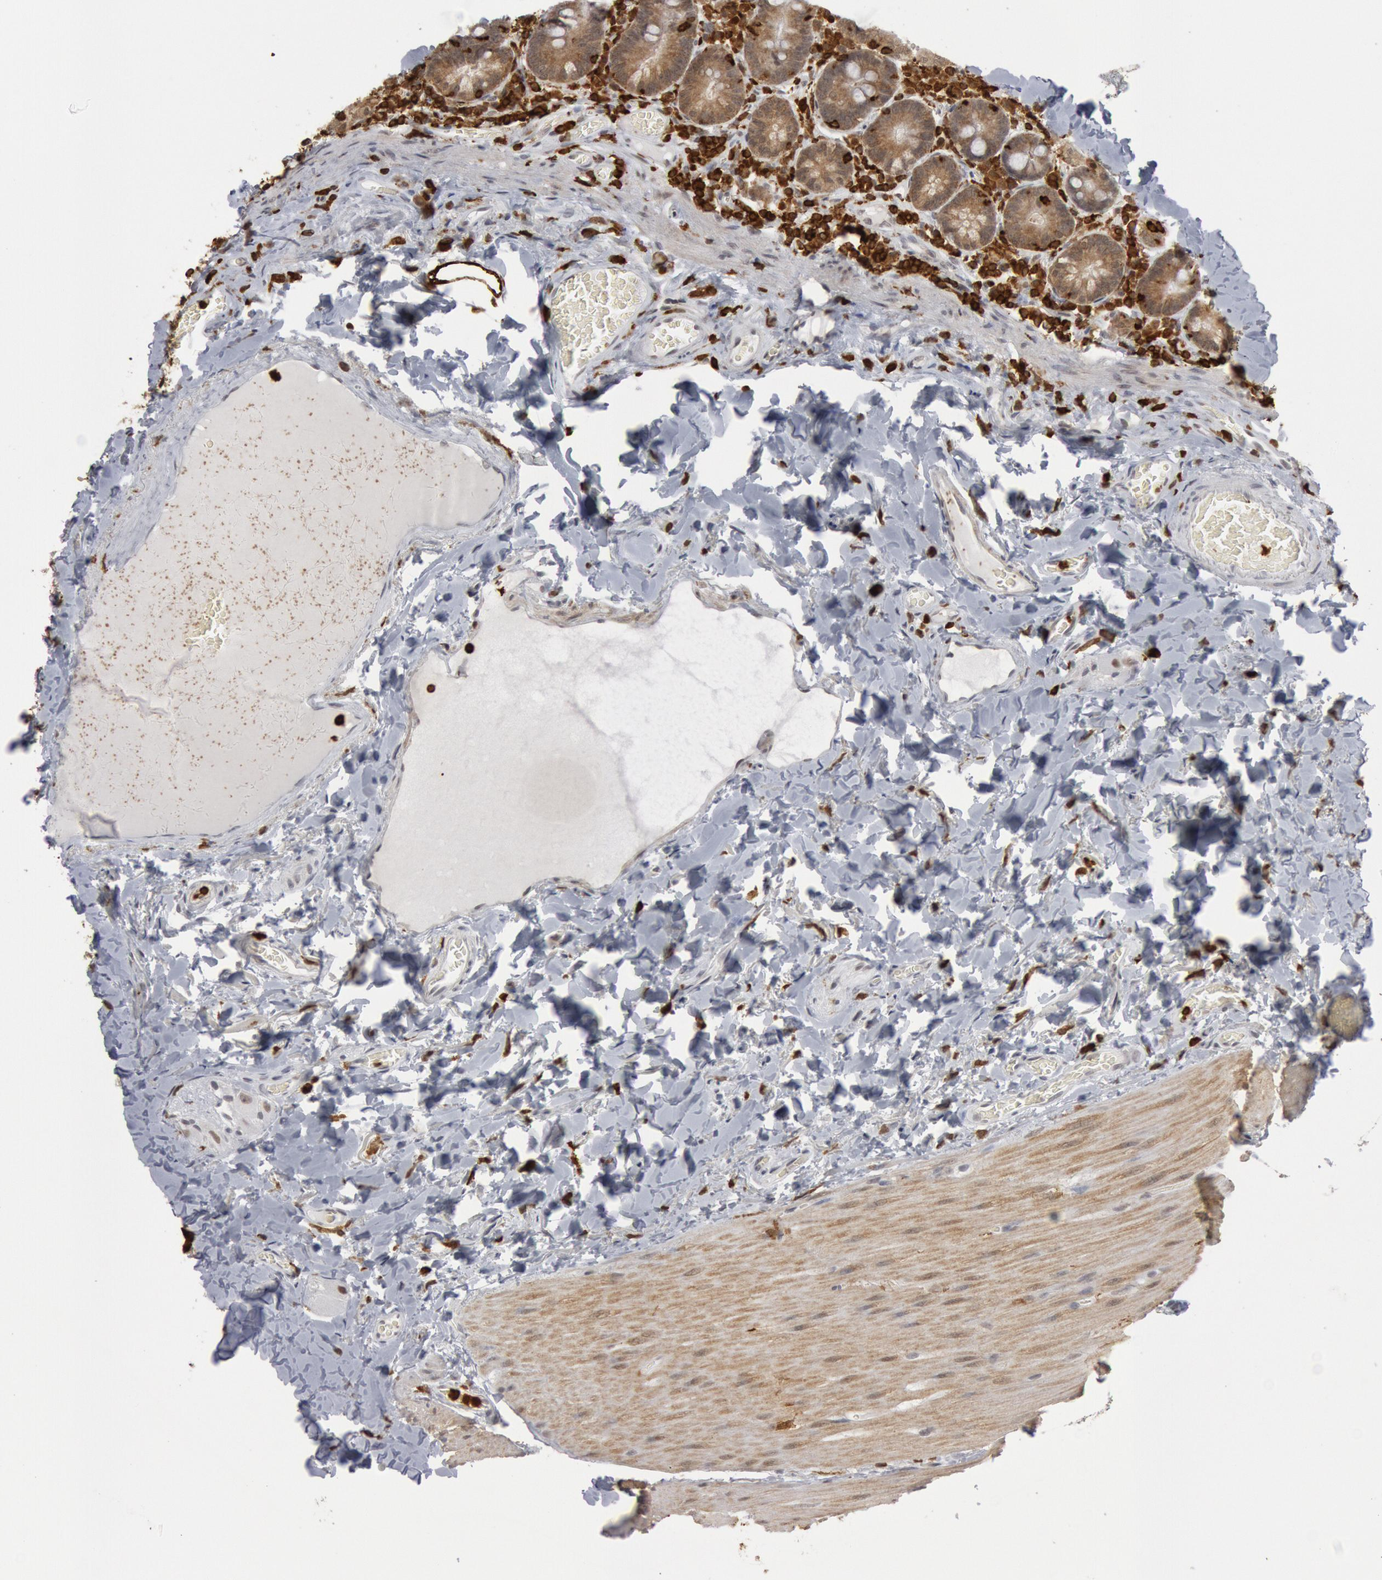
{"staining": {"intensity": "weak", "quantity": ">75%", "location": "cytoplasmic/membranous"}, "tissue": "duodenum", "cell_type": "Glandular cells", "image_type": "normal", "snomed": [{"axis": "morphology", "description": "Normal tissue, NOS"}, {"axis": "topography", "description": "Duodenum"}], "caption": "DAB immunohistochemical staining of normal human duodenum exhibits weak cytoplasmic/membranous protein expression in approximately >75% of glandular cells. The protein is shown in brown color, while the nuclei are stained blue.", "gene": "PTPN6", "patient": {"sex": "male", "age": 66}}